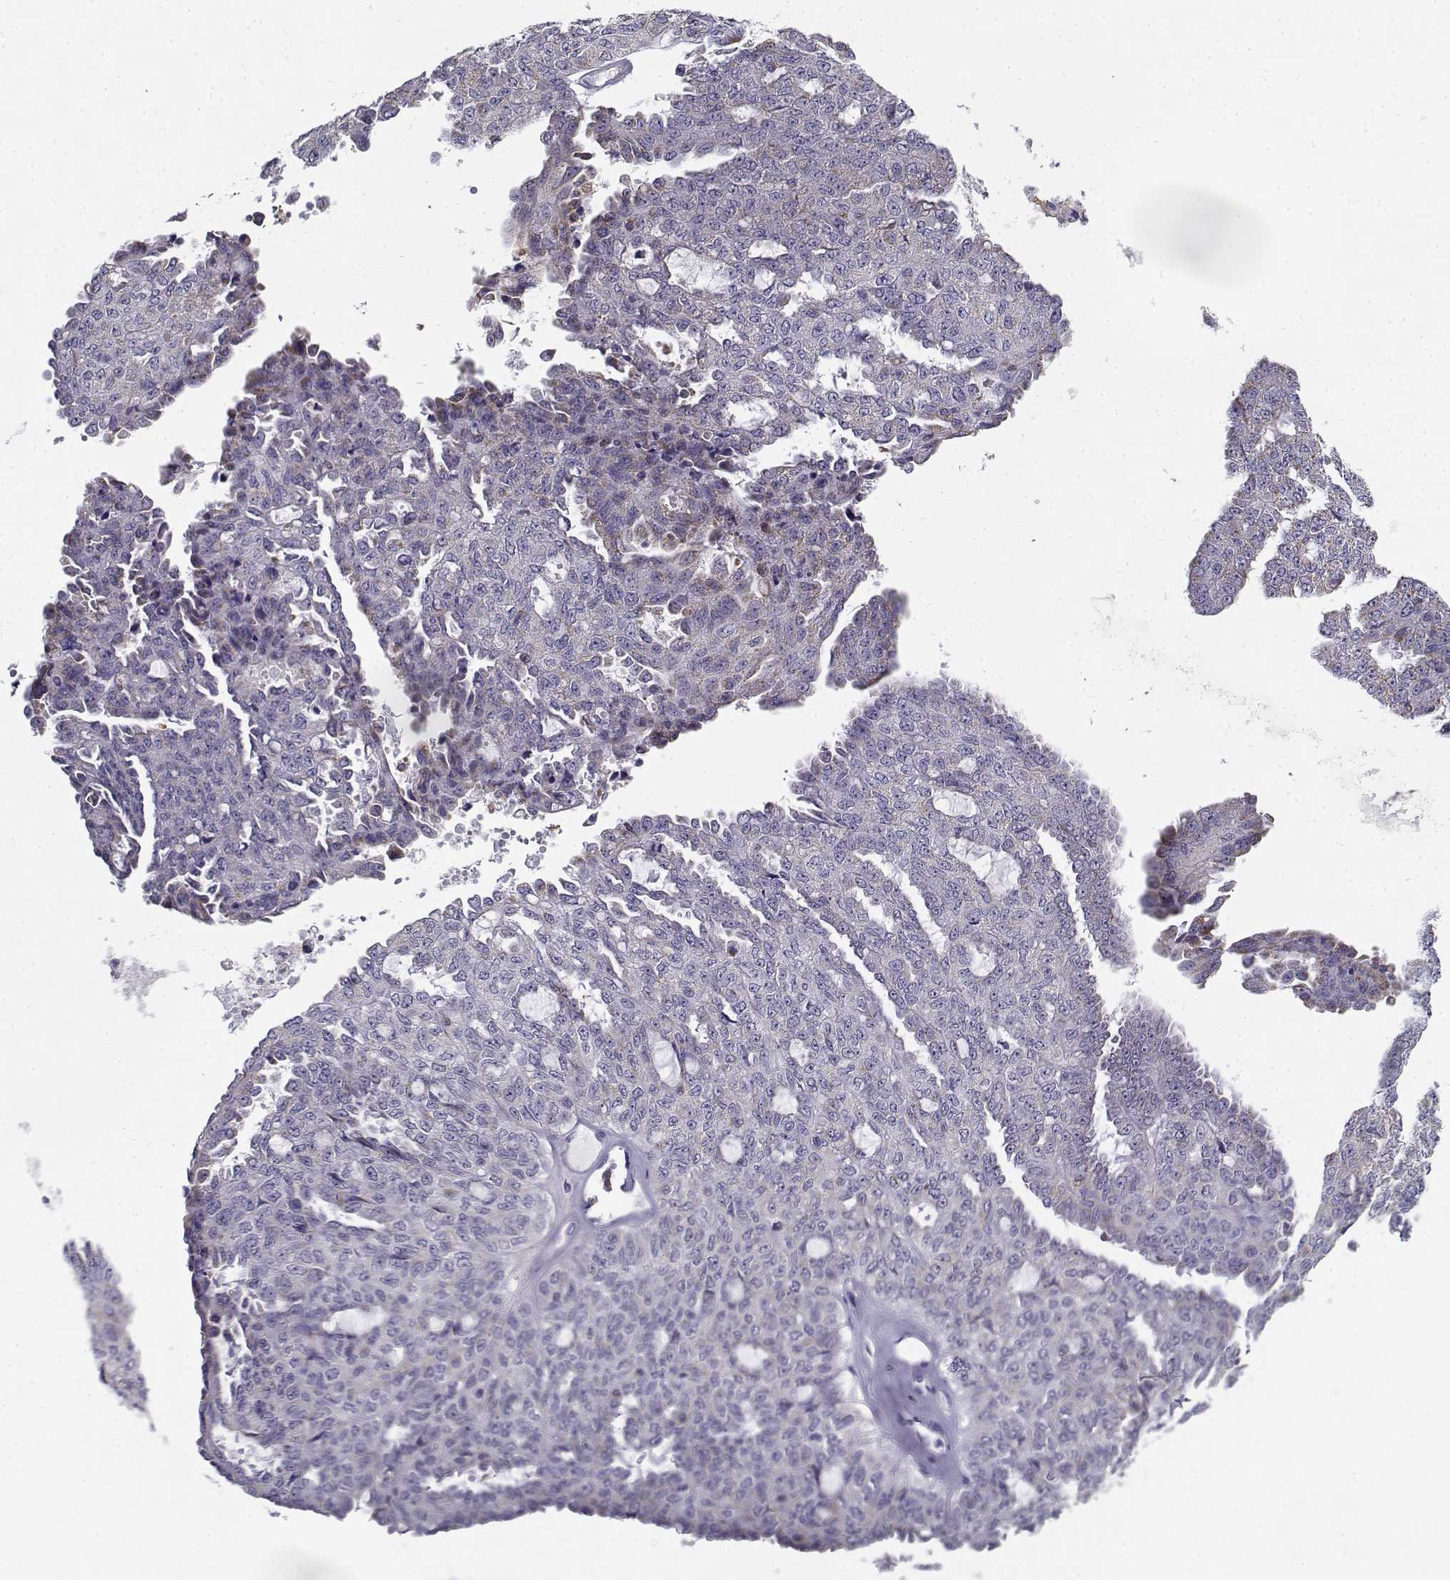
{"staining": {"intensity": "negative", "quantity": "none", "location": "none"}, "tissue": "ovarian cancer", "cell_type": "Tumor cells", "image_type": "cancer", "snomed": [{"axis": "morphology", "description": "Cystadenocarcinoma, serous, NOS"}, {"axis": "topography", "description": "Ovary"}], "caption": "Tumor cells show no significant expression in ovarian cancer.", "gene": "CREB3L3", "patient": {"sex": "female", "age": 71}}